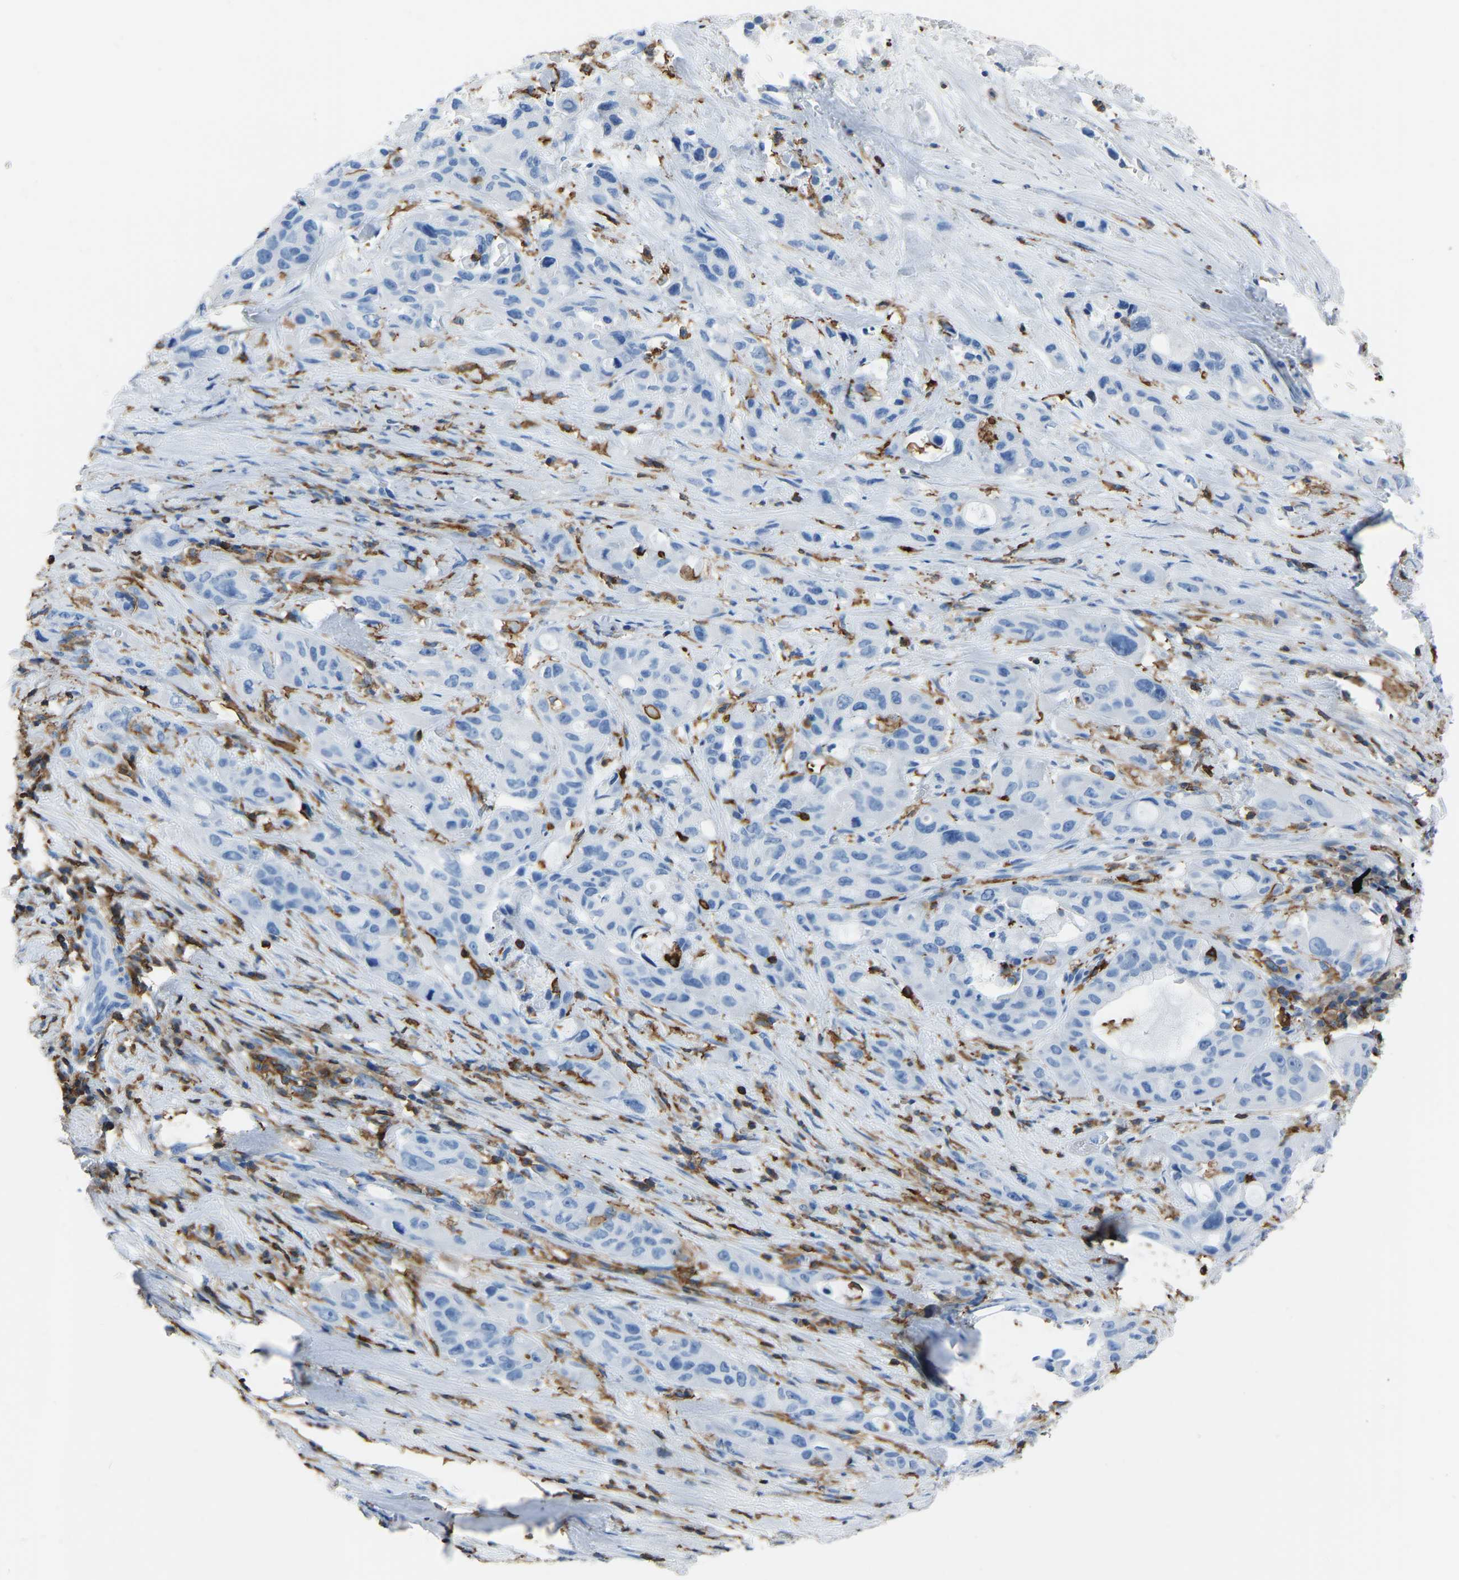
{"staining": {"intensity": "negative", "quantity": "none", "location": "none"}, "tissue": "pancreatic cancer", "cell_type": "Tumor cells", "image_type": "cancer", "snomed": [{"axis": "morphology", "description": "Adenocarcinoma, NOS"}, {"axis": "topography", "description": "Pancreas"}], "caption": "DAB (3,3'-diaminobenzidine) immunohistochemical staining of human pancreatic adenocarcinoma shows no significant expression in tumor cells. (DAB (3,3'-diaminobenzidine) IHC with hematoxylin counter stain).", "gene": "LSP1", "patient": {"sex": "male", "age": 53}}